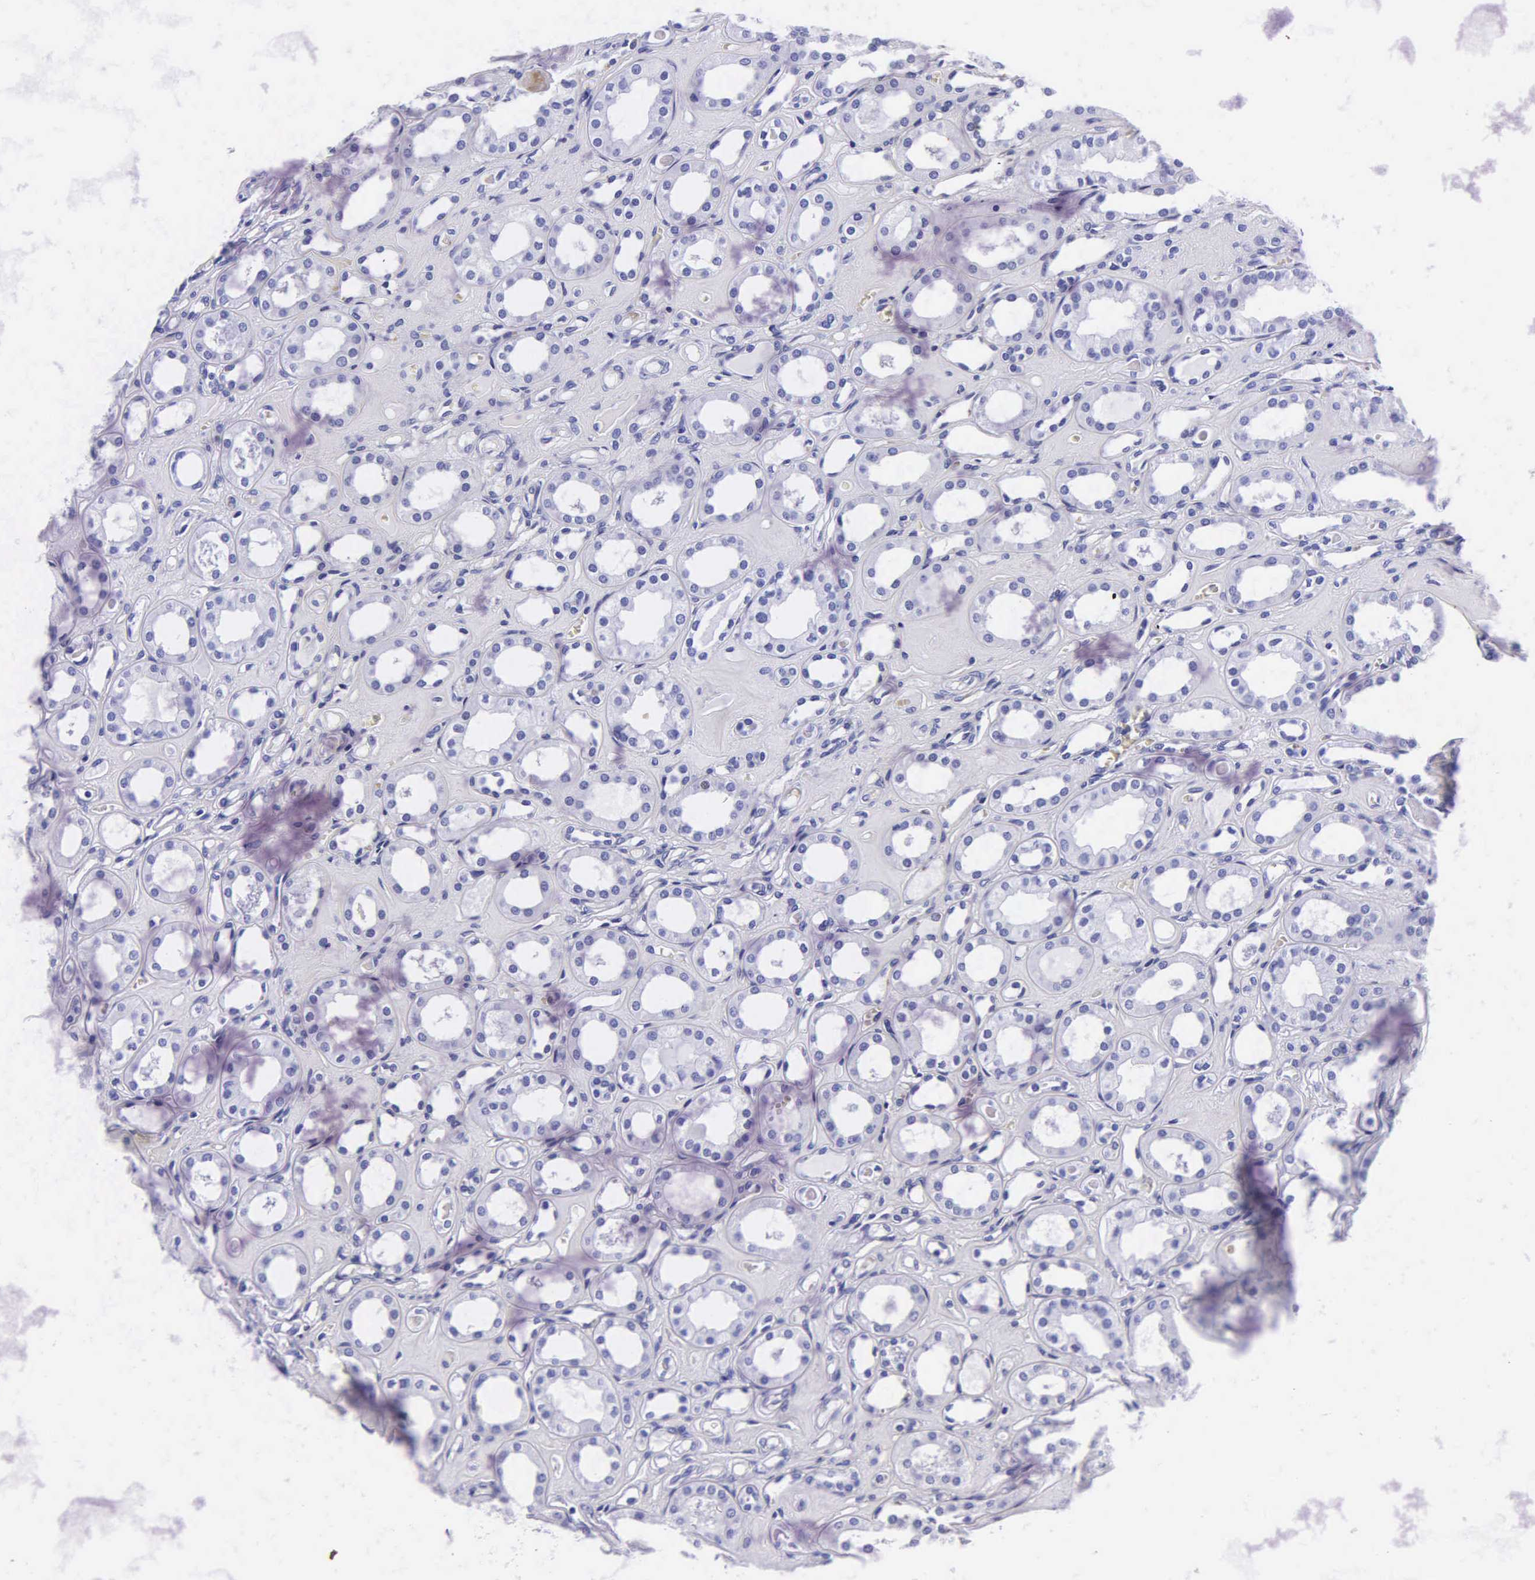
{"staining": {"intensity": "negative", "quantity": "none", "location": "none"}, "tissue": "kidney", "cell_type": "Cells in glomeruli", "image_type": "normal", "snomed": [{"axis": "morphology", "description": "Normal tissue, NOS"}, {"axis": "topography", "description": "Kidney"}], "caption": "There is no significant expression in cells in glomeruli of kidney. (DAB IHC with hematoxylin counter stain).", "gene": "MB", "patient": {"sex": "male", "age": 61}}